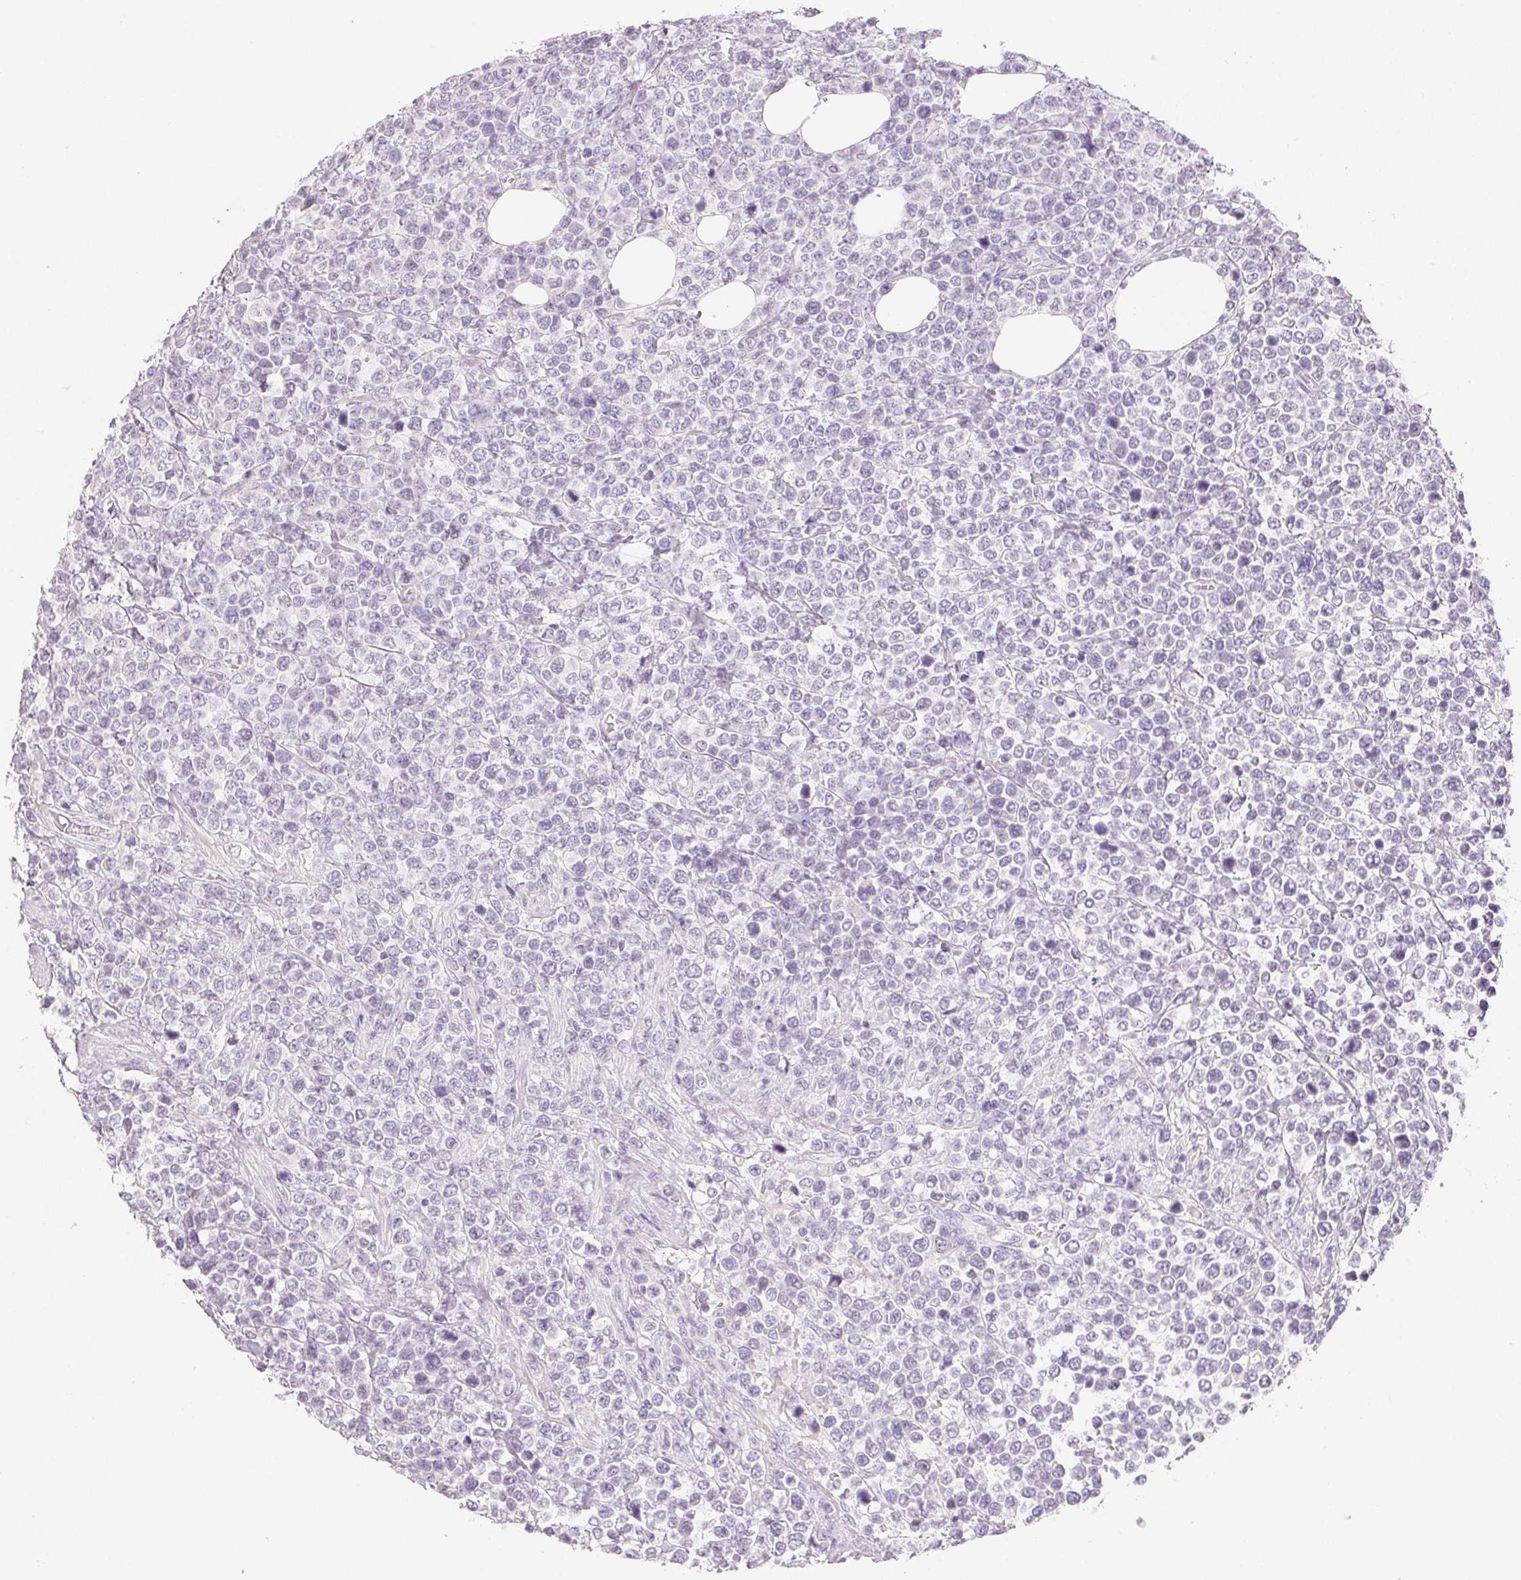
{"staining": {"intensity": "negative", "quantity": "none", "location": "none"}, "tissue": "lymphoma", "cell_type": "Tumor cells", "image_type": "cancer", "snomed": [{"axis": "morphology", "description": "Malignant lymphoma, non-Hodgkin's type, High grade"}, {"axis": "topography", "description": "Soft tissue"}], "caption": "A micrograph of human malignant lymphoma, non-Hodgkin's type (high-grade) is negative for staining in tumor cells.", "gene": "MIOX", "patient": {"sex": "female", "age": 56}}